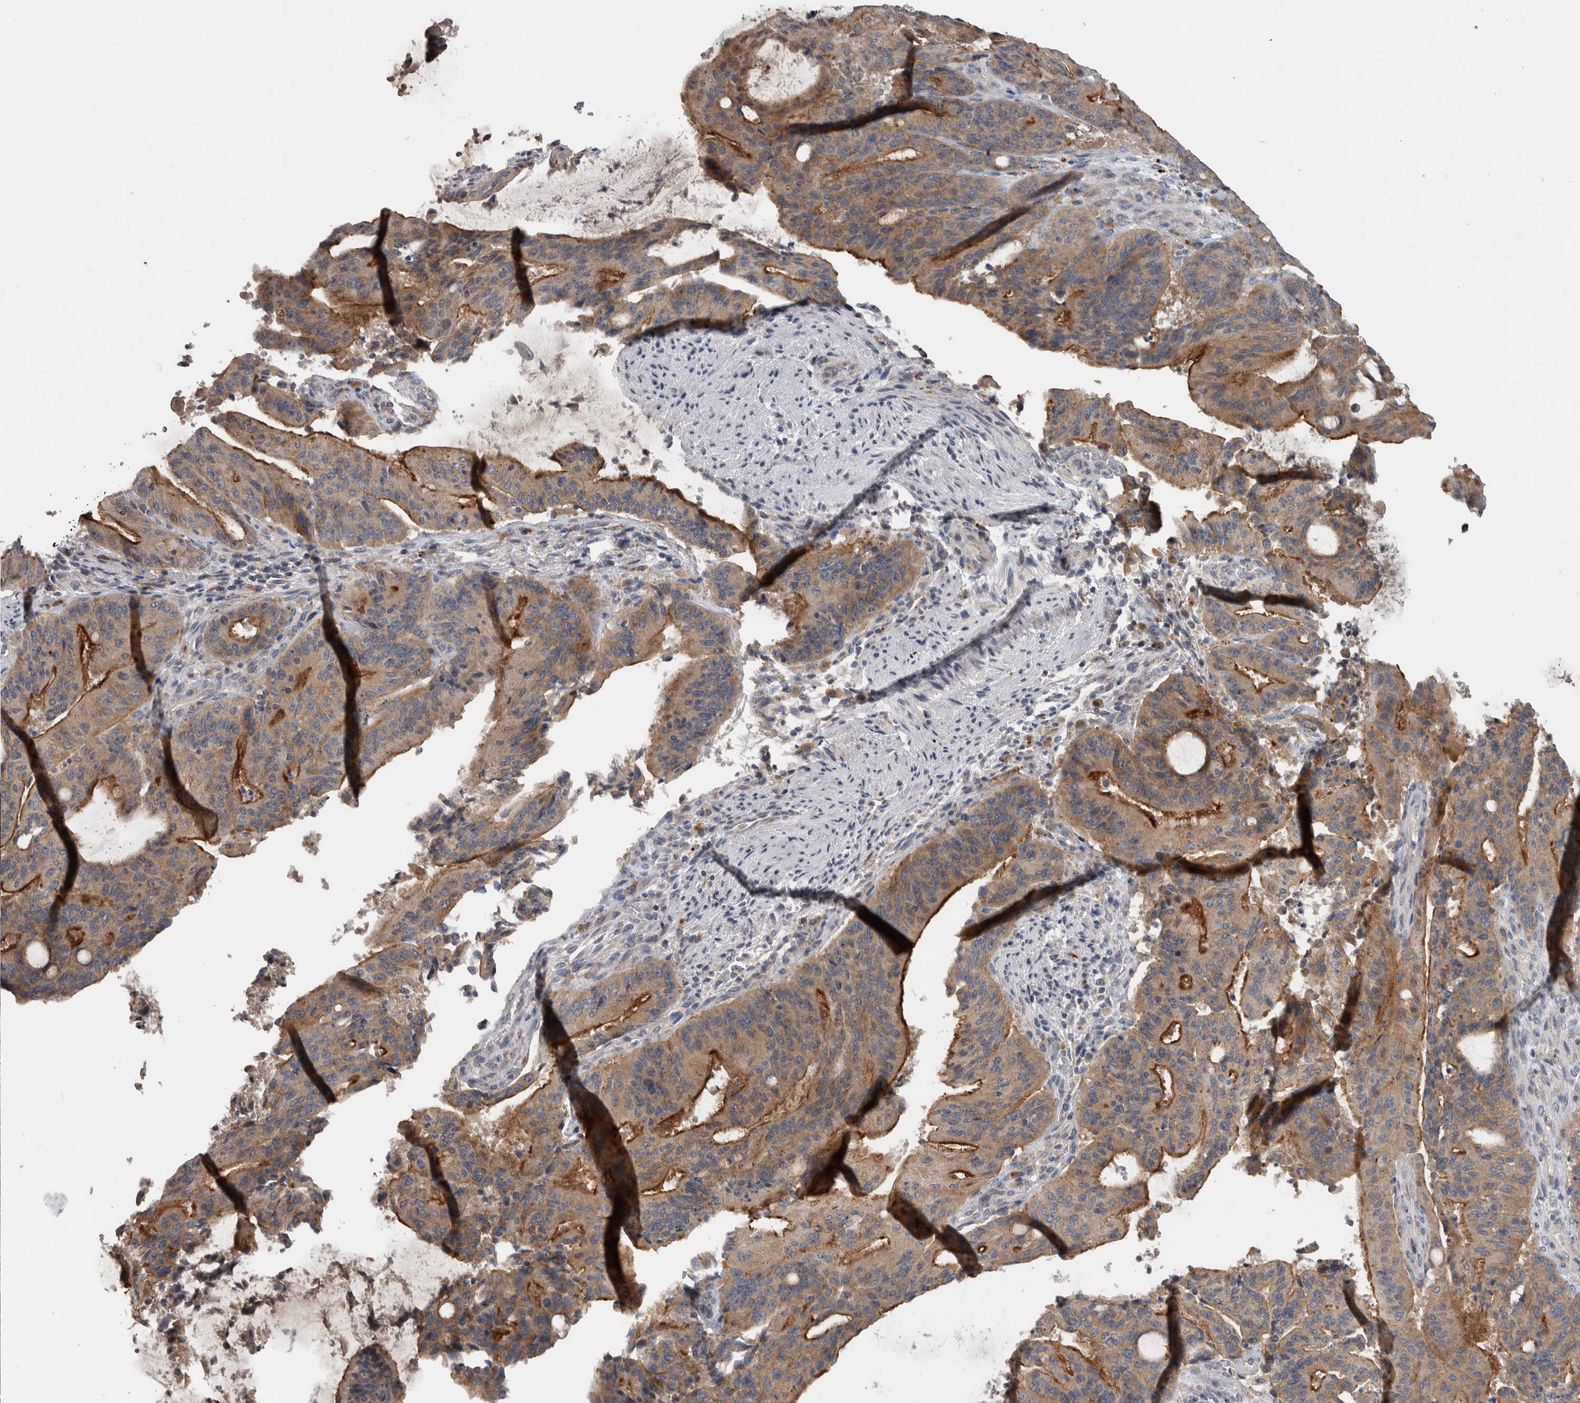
{"staining": {"intensity": "moderate", "quantity": ">75%", "location": "cytoplasmic/membranous"}, "tissue": "liver cancer", "cell_type": "Tumor cells", "image_type": "cancer", "snomed": [{"axis": "morphology", "description": "Normal tissue, NOS"}, {"axis": "morphology", "description": "Cholangiocarcinoma"}, {"axis": "topography", "description": "Liver"}, {"axis": "topography", "description": "Peripheral nerve tissue"}], "caption": "Protein expression analysis of human cholangiocarcinoma (liver) reveals moderate cytoplasmic/membranous staining in approximately >75% of tumor cells.", "gene": "FAM83G", "patient": {"sex": "female", "age": 73}}